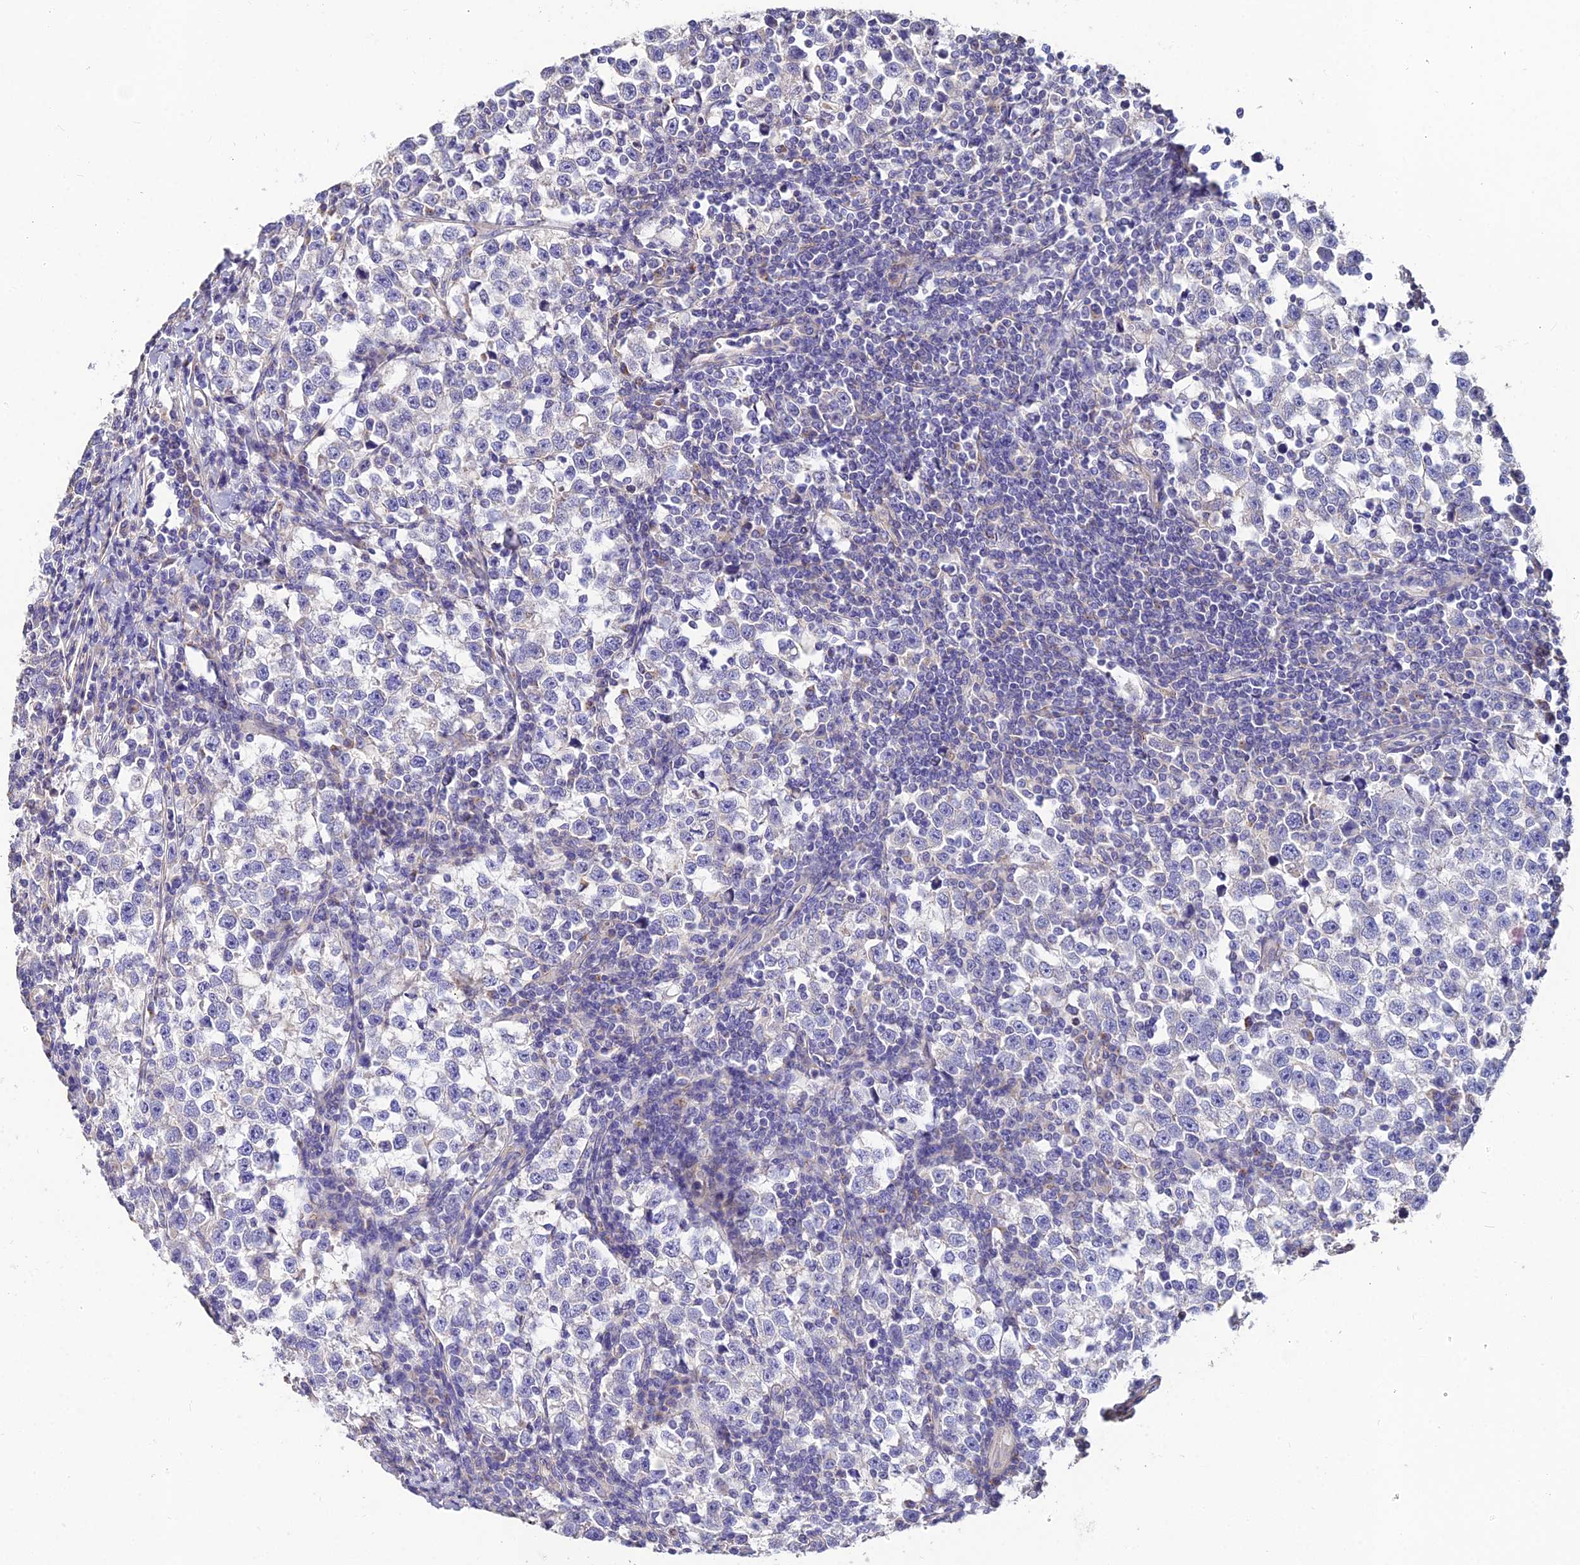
{"staining": {"intensity": "negative", "quantity": "none", "location": "none"}, "tissue": "testis cancer", "cell_type": "Tumor cells", "image_type": "cancer", "snomed": [{"axis": "morphology", "description": "Normal tissue, NOS"}, {"axis": "morphology", "description": "Seminoma, NOS"}, {"axis": "topography", "description": "Testis"}], "caption": "There is no significant staining in tumor cells of testis cancer.", "gene": "ARL8B", "patient": {"sex": "male", "age": 43}}